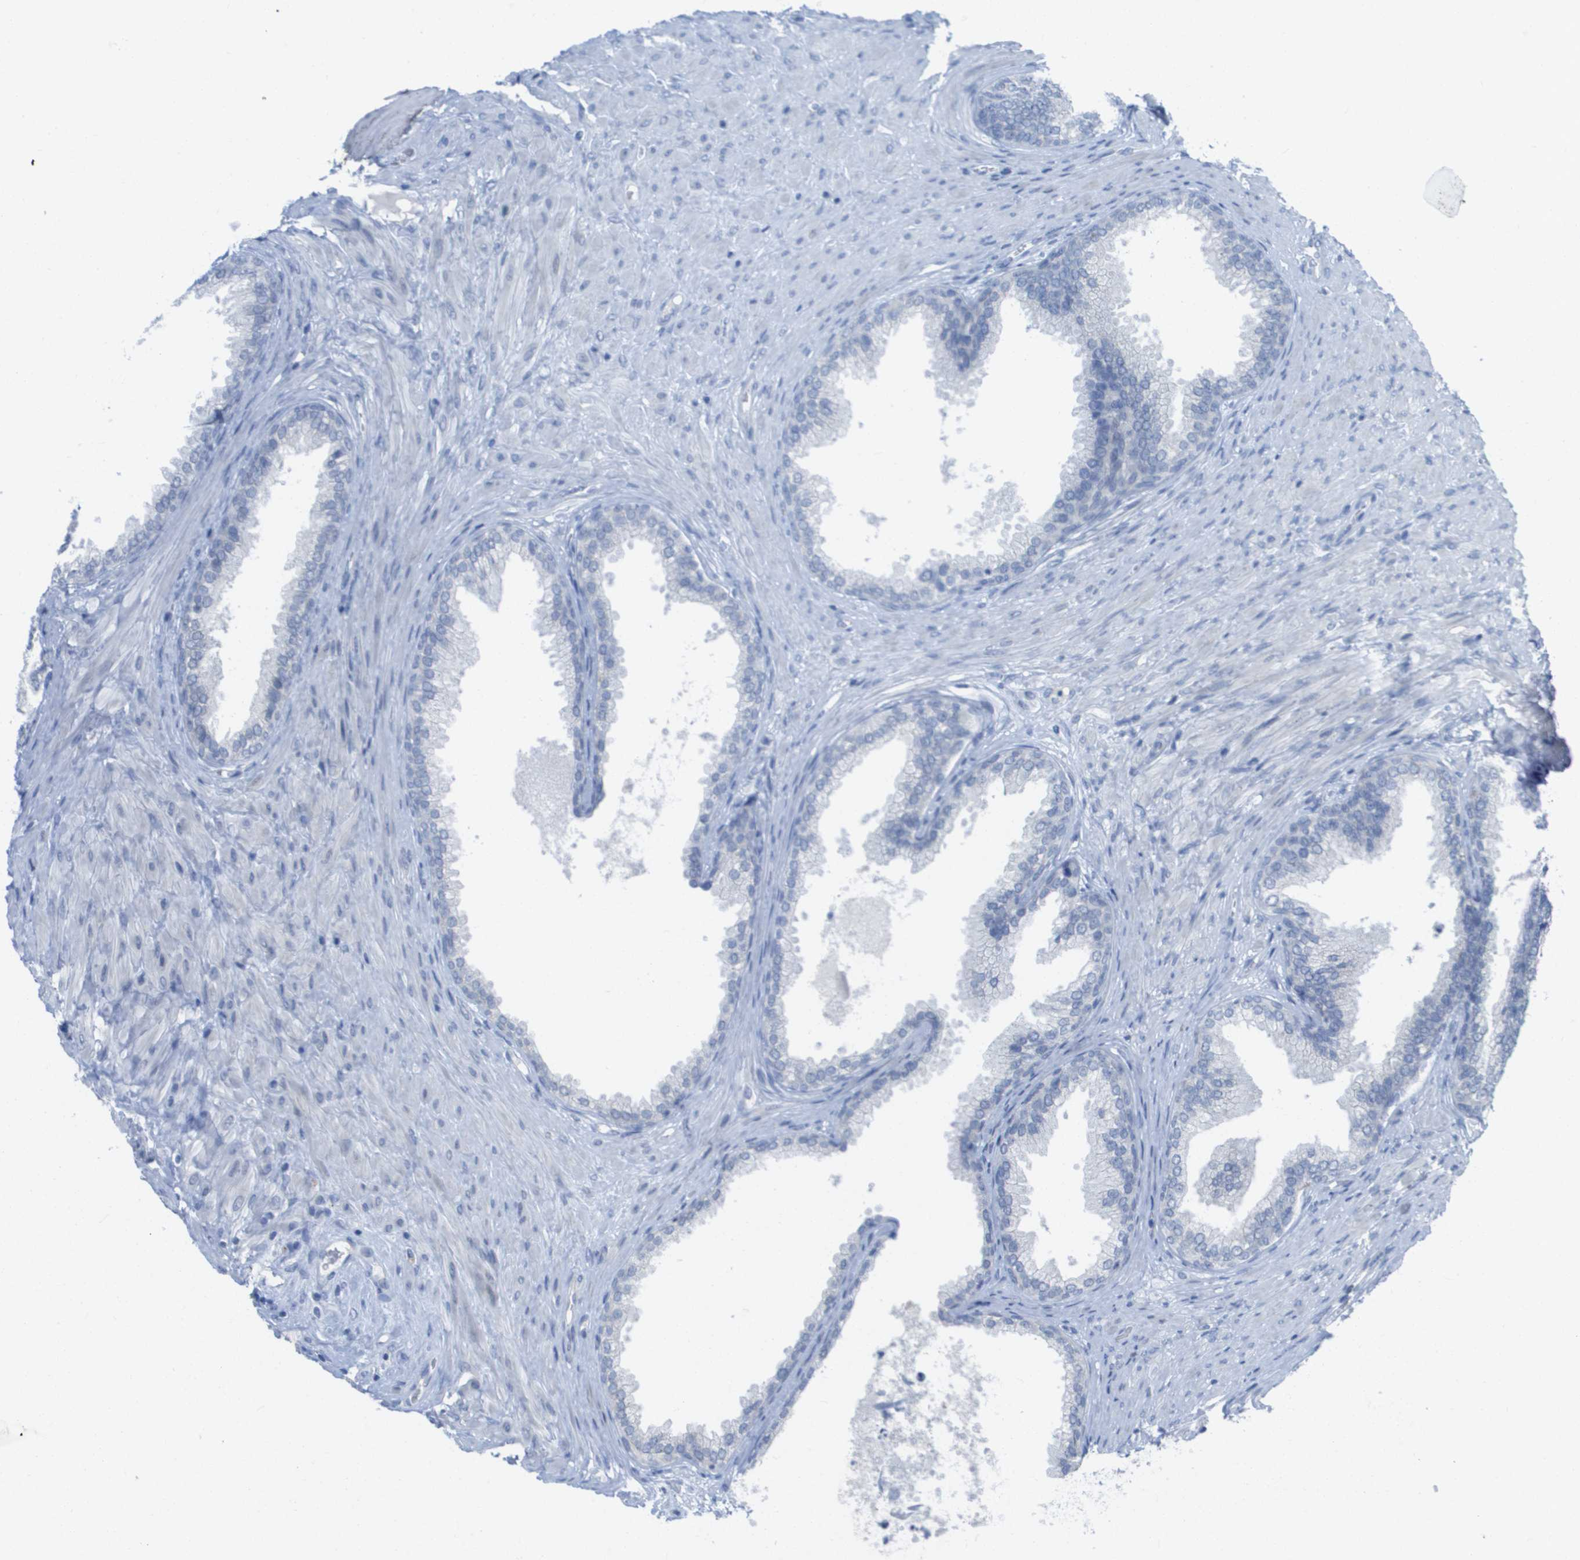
{"staining": {"intensity": "weak", "quantity": "<25%", "location": "cytoplasmic/membranous"}, "tissue": "prostate", "cell_type": "Glandular cells", "image_type": "normal", "snomed": [{"axis": "morphology", "description": "Normal tissue, NOS"}, {"axis": "topography", "description": "Prostate"}], "caption": "Protein analysis of unremarkable prostate shows no significant positivity in glandular cells. (Immunohistochemistry (ihc), brightfield microscopy, high magnification).", "gene": "PDE4A", "patient": {"sex": "male", "age": 76}}